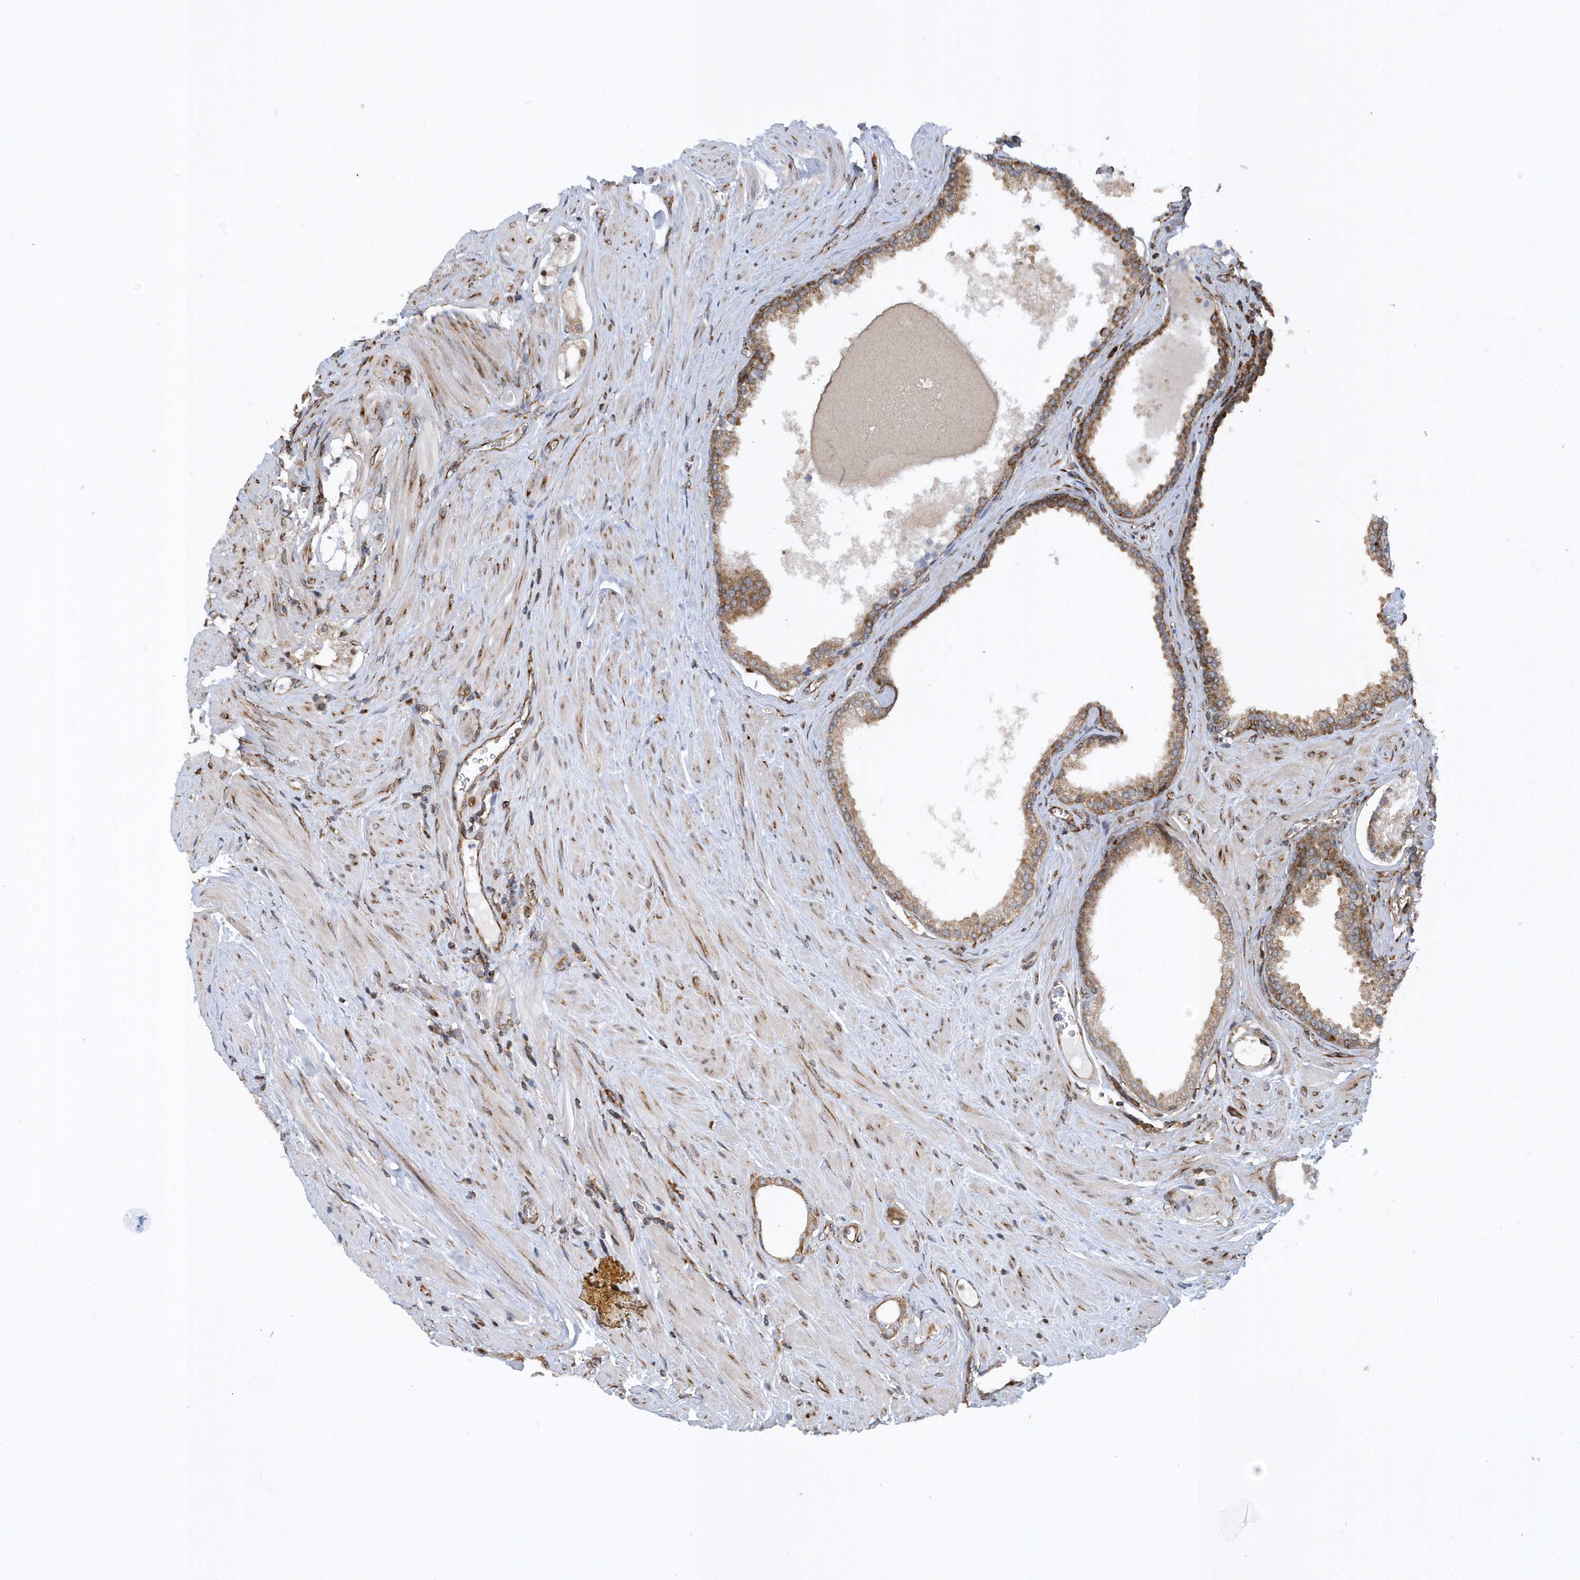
{"staining": {"intensity": "moderate", "quantity": ">75%", "location": "cytoplasmic/membranous"}, "tissue": "prostate cancer", "cell_type": "Tumor cells", "image_type": "cancer", "snomed": [{"axis": "morphology", "description": "Adenocarcinoma, Low grade"}, {"axis": "topography", "description": "Prostate"}], "caption": "Protein expression analysis of prostate cancer shows moderate cytoplasmic/membranous staining in approximately >75% of tumor cells.", "gene": "PHF1", "patient": {"sex": "male", "age": 62}}